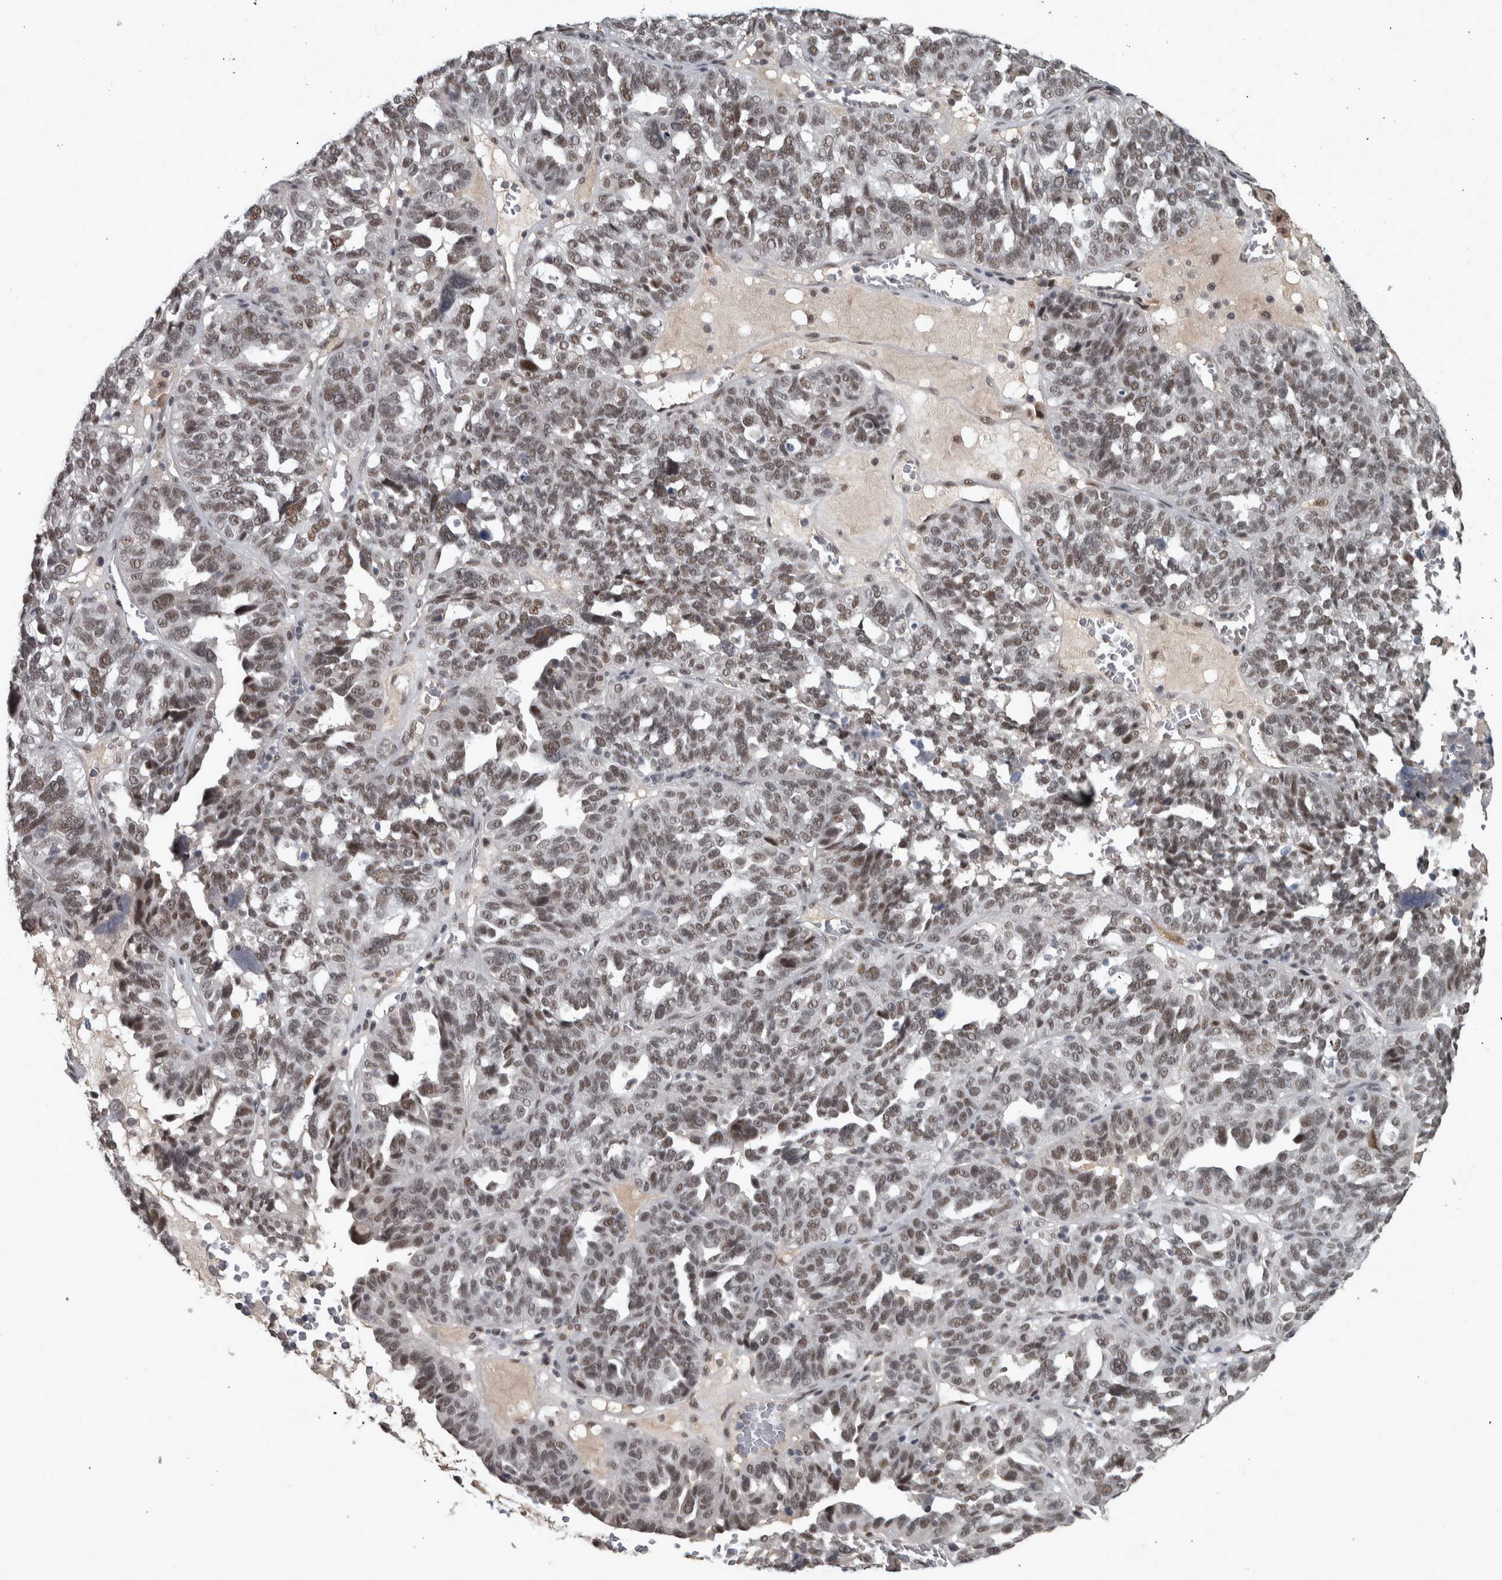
{"staining": {"intensity": "moderate", "quantity": ">75%", "location": "nuclear"}, "tissue": "ovarian cancer", "cell_type": "Tumor cells", "image_type": "cancer", "snomed": [{"axis": "morphology", "description": "Cystadenocarcinoma, serous, NOS"}, {"axis": "topography", "description": "Ovary"}], "caption": "Protein expression analysis of human ovarian serous cystadenocarcinoma reveals moderate nuclear positivity in approximately >75% of tumor cells. The staining is performed using DAB (3,3'-diaminobenzidine) brown chromogen to label protein expression. The nuclei are counter-stained blue using hematoxylin.", "gene": "DDX42", "patient": {"sex": "female", "age": 59}}